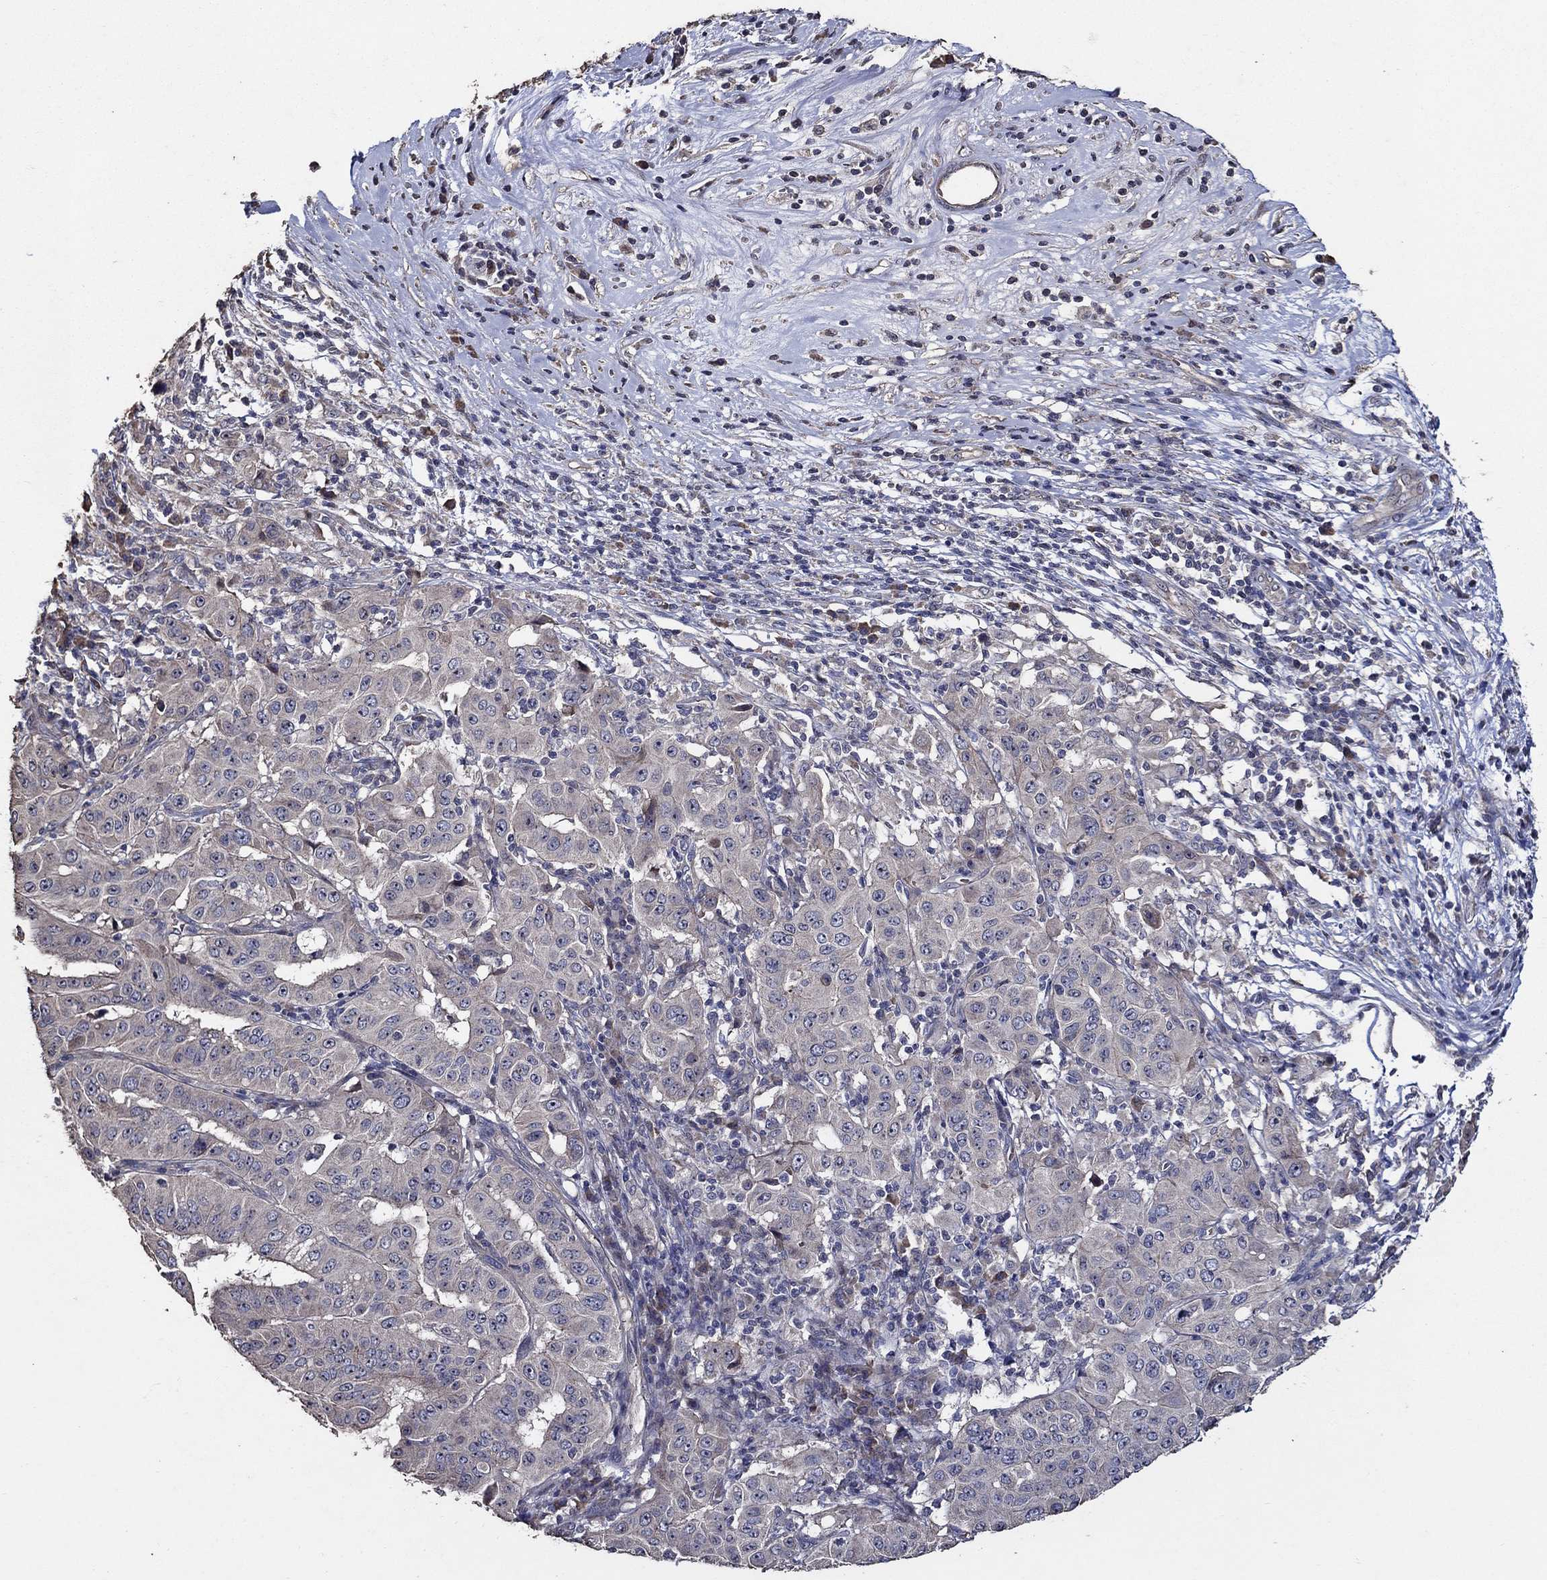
{"staining": {"intensity": "weak", "quantity": "<25%", "location": "cytoplasmic/membranous"}, "tissue": "pancreatic cancer", "cell_type": "Tumor cells", "image_type": "cancer", "snomed": [{"axis": "morphology", "description": "Adenocarcinoma, NOS"}, {"axis": "topography", "description": "Pancreas"}], "caption": "High power microscopy image of an immunohistochemistry histopathology image of pancreatic adenocarcinoma, revealing no significant expression in tumor cells.", "gene": "HAP1", "patient": {"sex": "male", "age": 63}}